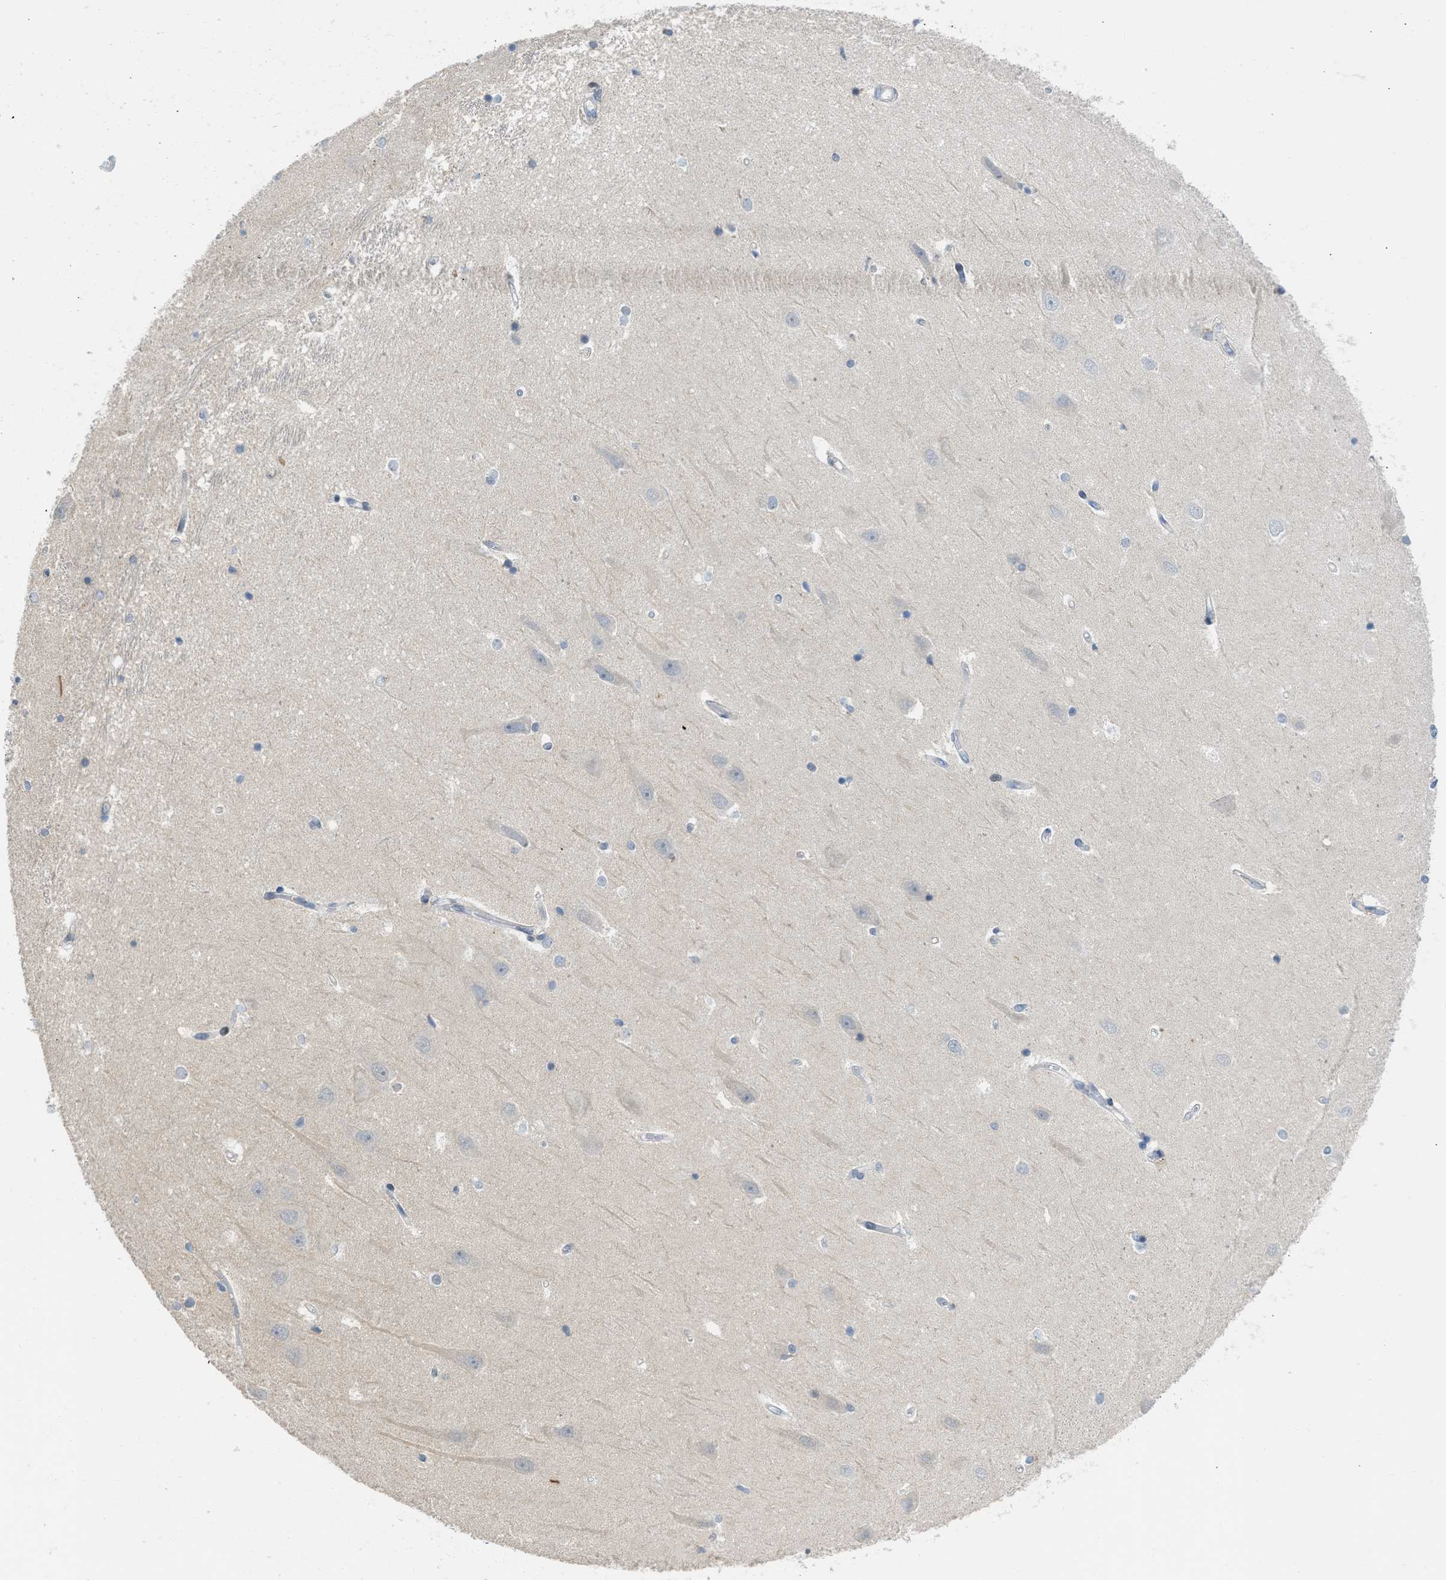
{"staining": {"intensity": "negative", "quantity": "none", "location": "none"}, "tissue": "hippocampus", "cell_type": "Glial cells", "image_type": "normal", "snomed": [{"axis": "morphology", "description": "Normal tissue, NOS"}, {"axis": "topography", "description": "Hippocampus"}], "caption": "This is an IHC photomicrograph of unremarkable human hippocampus. There is no positivity in glial cells.", "gene": "TTBK2", "patient": {"sex": "male", "age": 45}}